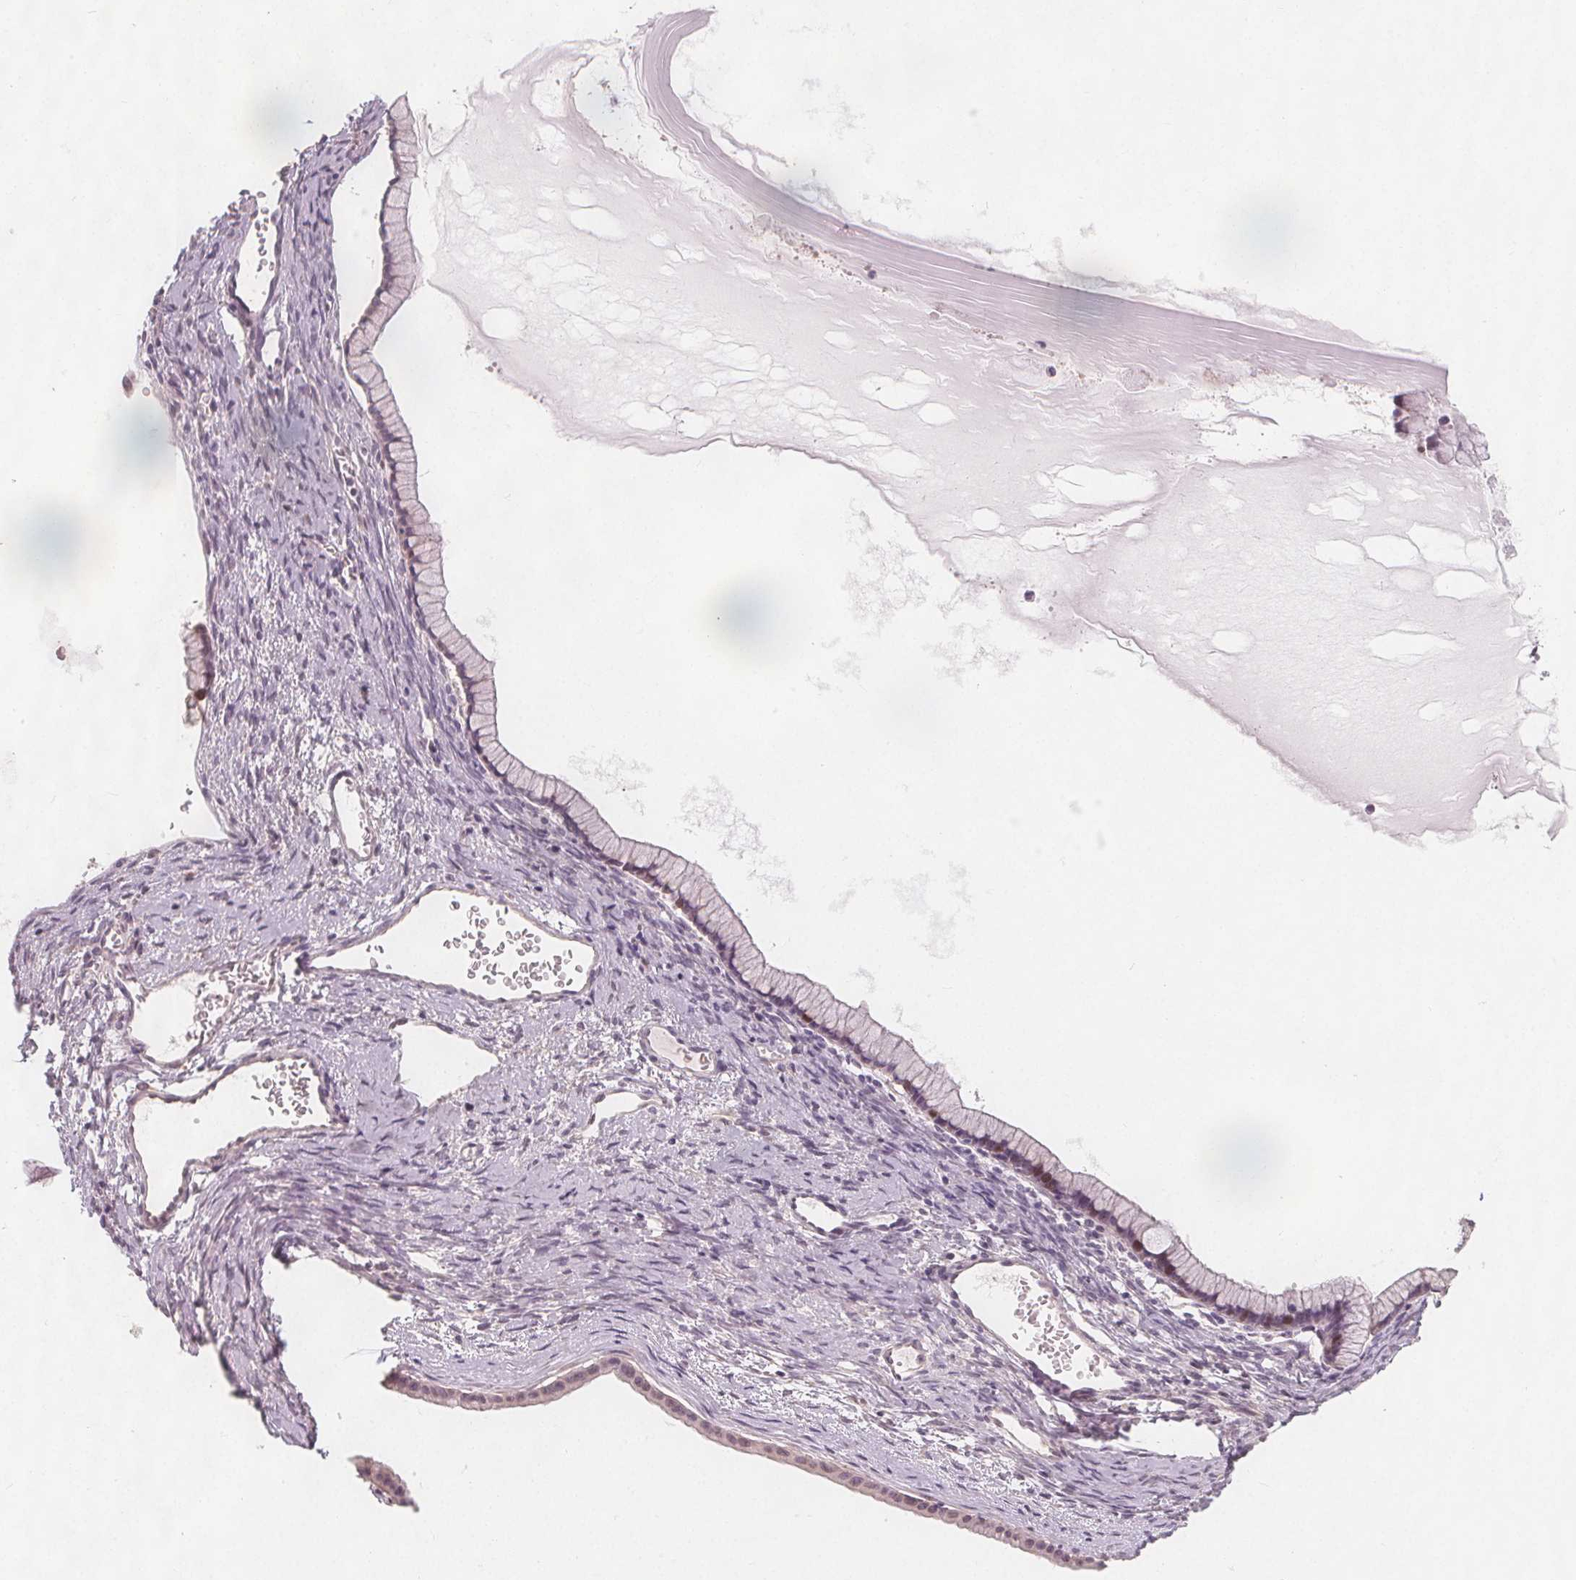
{"staining": {"intensity": "negative", "quantity": "none", "location": "none"}, "tissue": "ovarian cancer", "cell_type": "Tumor cells", "image_type": "cancer", "snomed": [{"axis": "morphology", "description": "Cystadenocarcinoma, mucinous, NOS"}, {"axis": "topography", "description": "Ovary"}], "caption": "A micrograph of human mucinous cystadenocarcinoma (ovarian) is negative for staining in tumor cells. Nuclei are stained in blue.", "gene": "TIPIN", "patient": {"sex": "female", "age": 41}}